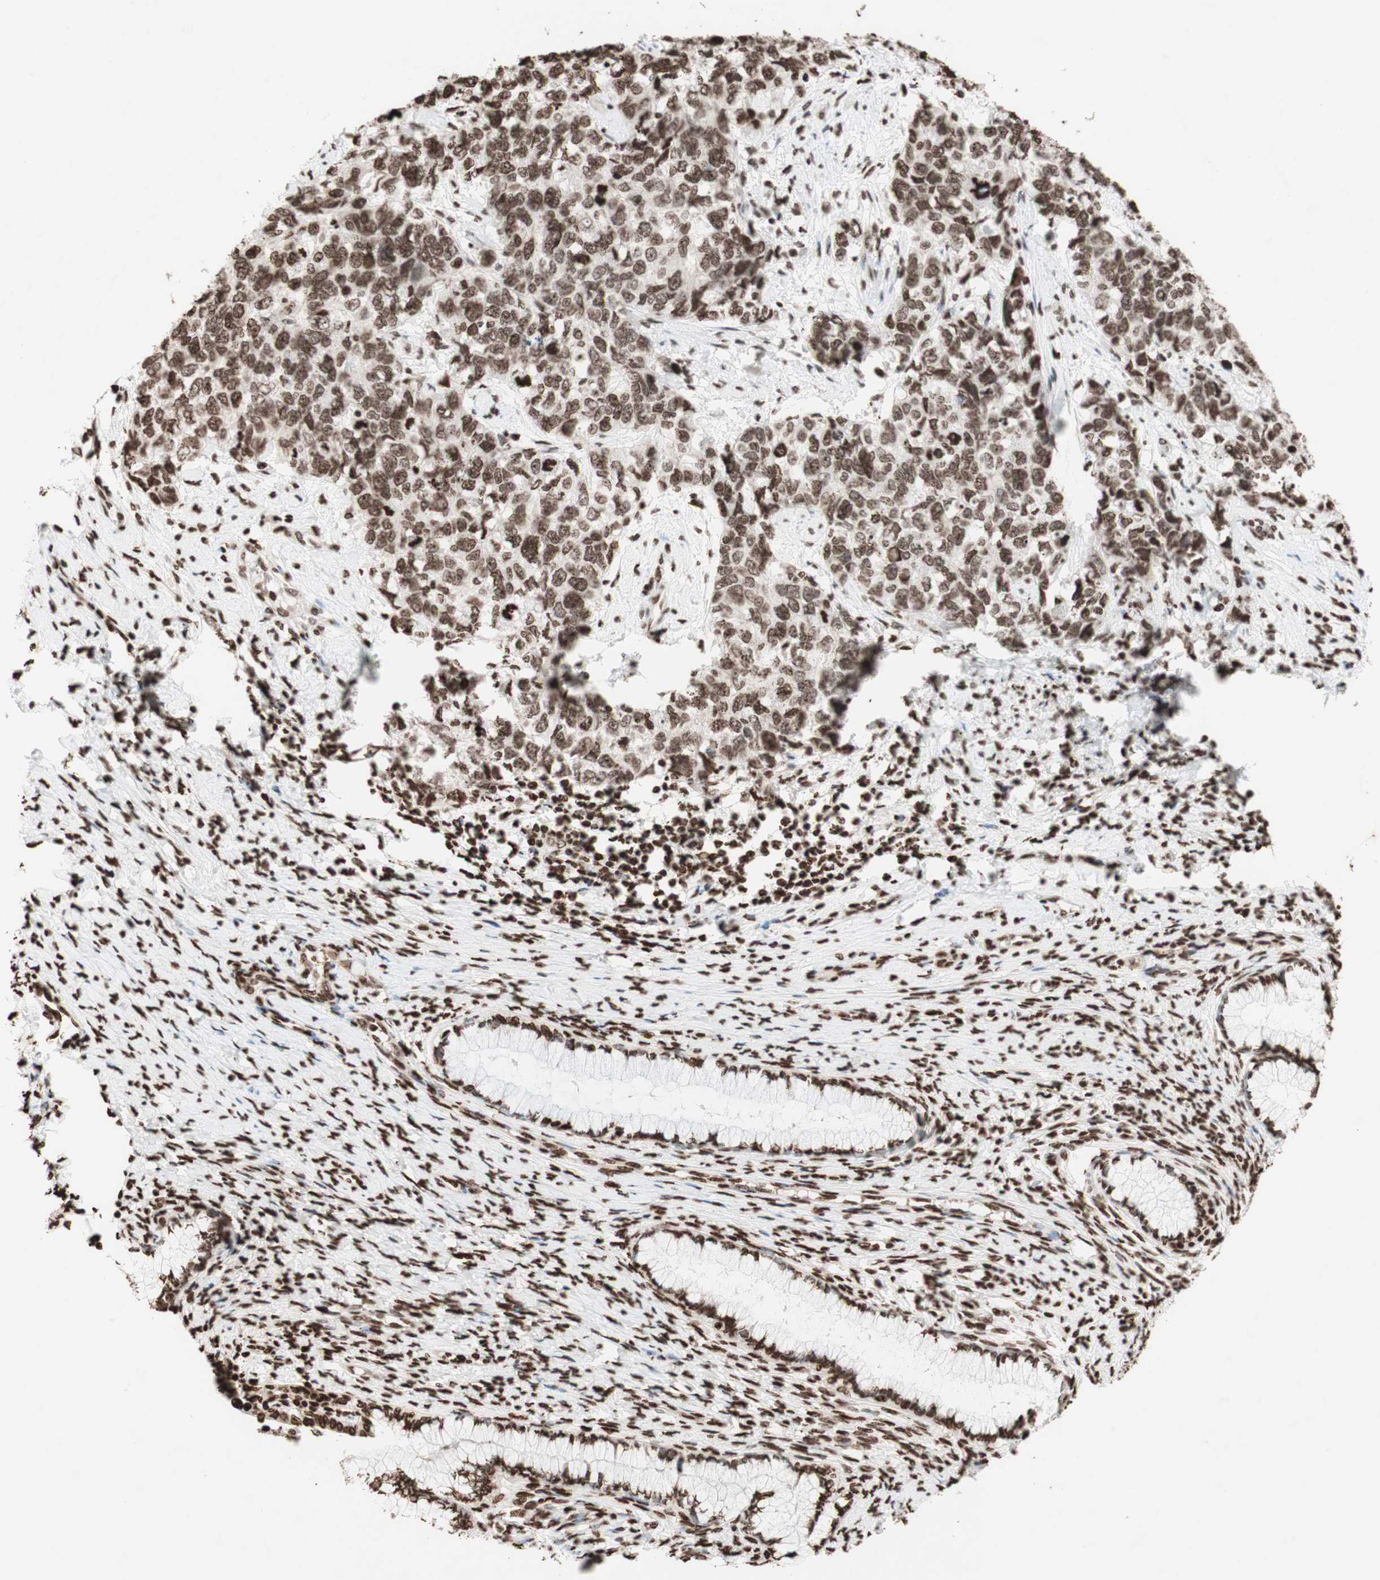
{"staining": {"intensity": "moderate", "quantity": ">75%", "location": "nuclear"}, "tissue": "cervical cancer", "cell_type": "Tumor cells", "image_type": "cancer", "snomed": [{"axis": "morphology", "description": "Squamous cell carcinoma, NOS"}, {"axis": "topography", "description": "Cervix"}], "caption": "An IHC histopathology image of tumor tissue is shown. Protein staining in brown highlights moderate nuclear positivity in cervical cancer within tumor cells. (DAB IHC, brown staining for protein, blue staining for nuclei).", "gene": "NCOA3", "patient": {"sex": "female", "age": 63}}